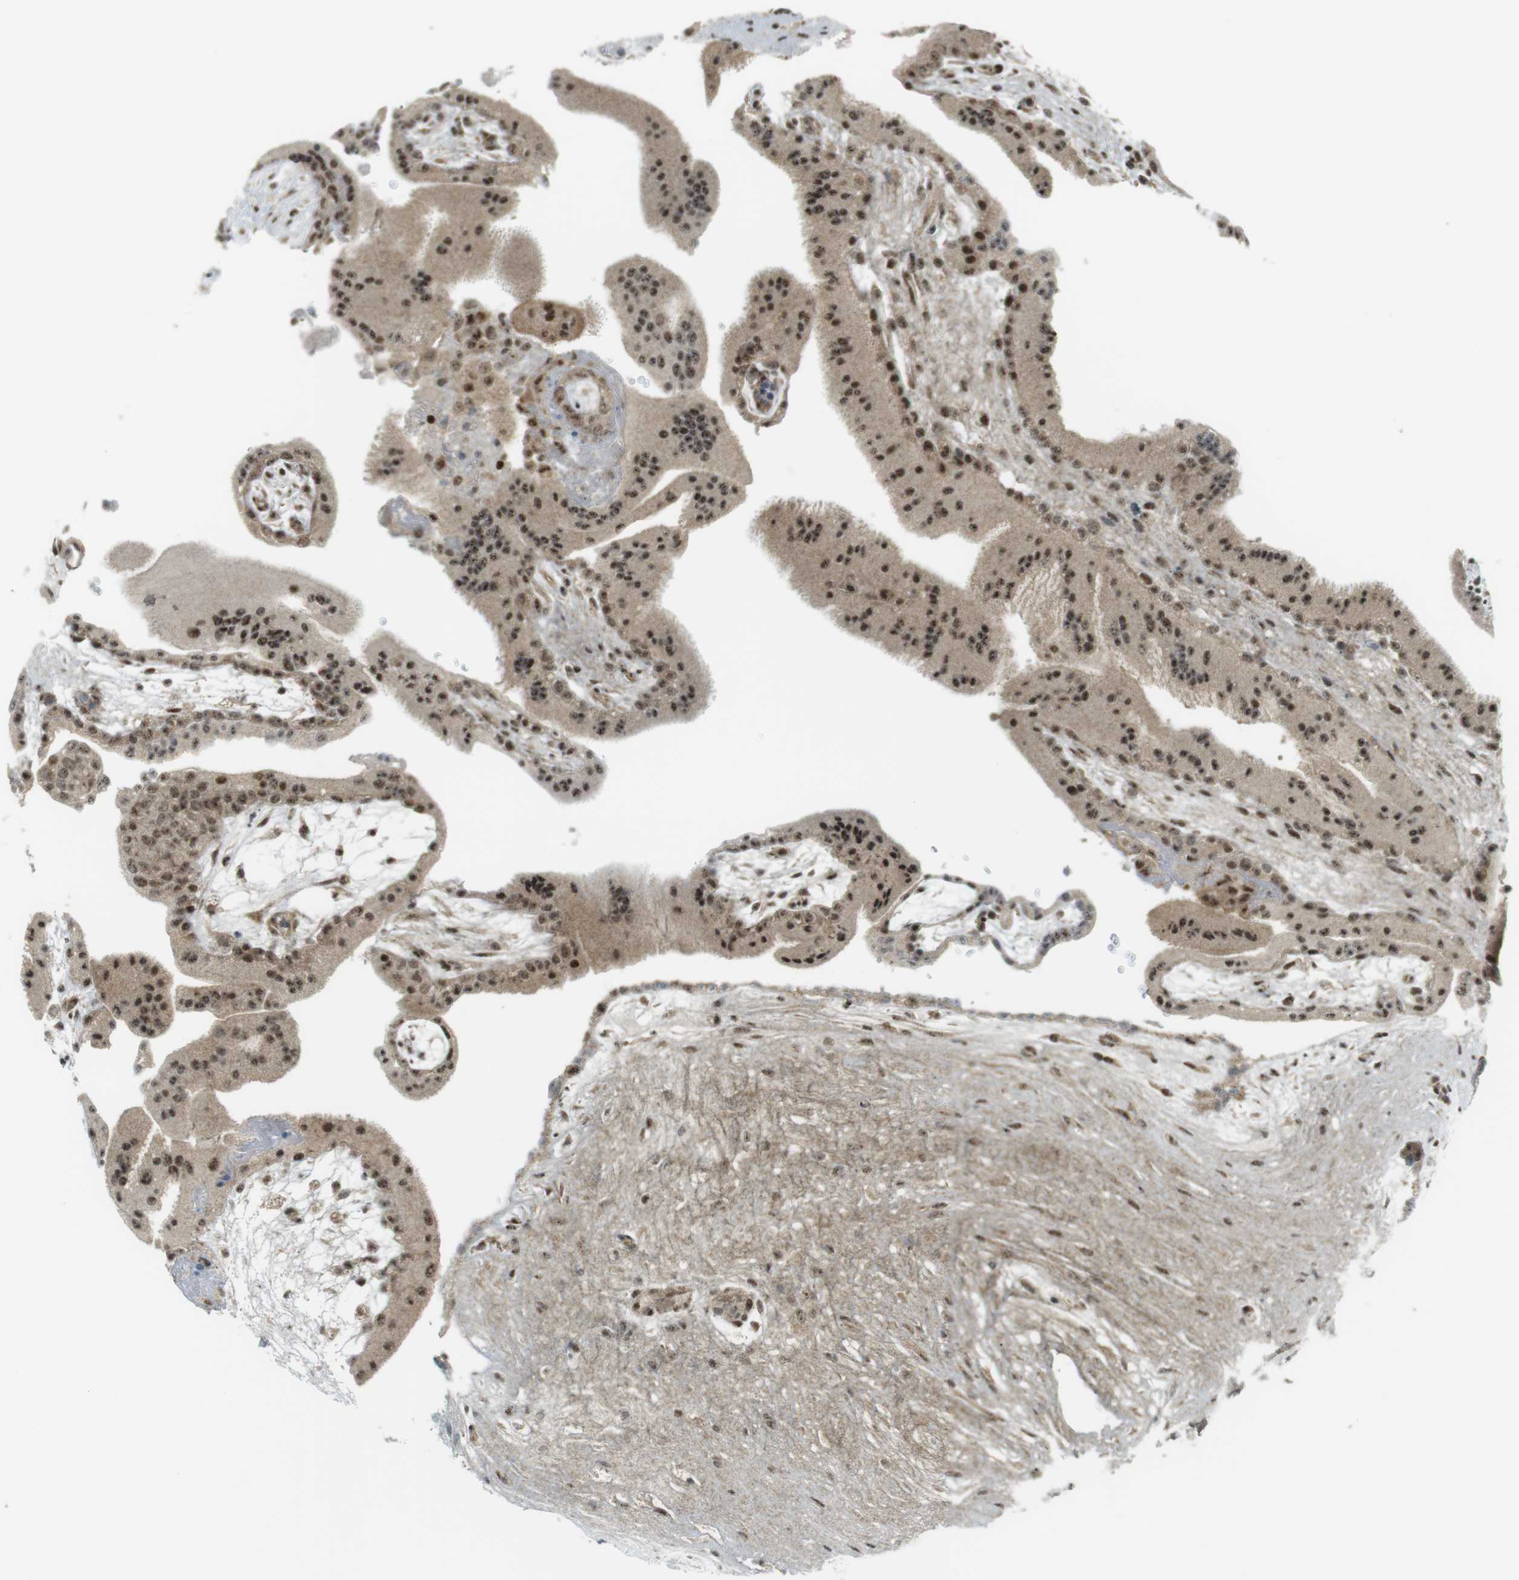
{"staining": {"intensity": "moderate", "quantity": ">75%", "location": "cytoplasmic/membranous,nuclear"}, "tissue": "placenta", "cell_type": "Trophoblastic cells", "image_type": "normal", "snomed": [{"axis": "morphology", "description": "Normal tissue, NOS"}, {"axis": "topography", "description": "Placenta"}], "caption": "Moderate cytoplasmic/membranous,nuclear positivity for a protein is appreciated in approximately >75% of trophoblastic cells of unremarkable placenta using immunohistochemistry (IHC).", "gene": "PPP1R13B", "patient": {"sex": "female", "age": 19}}